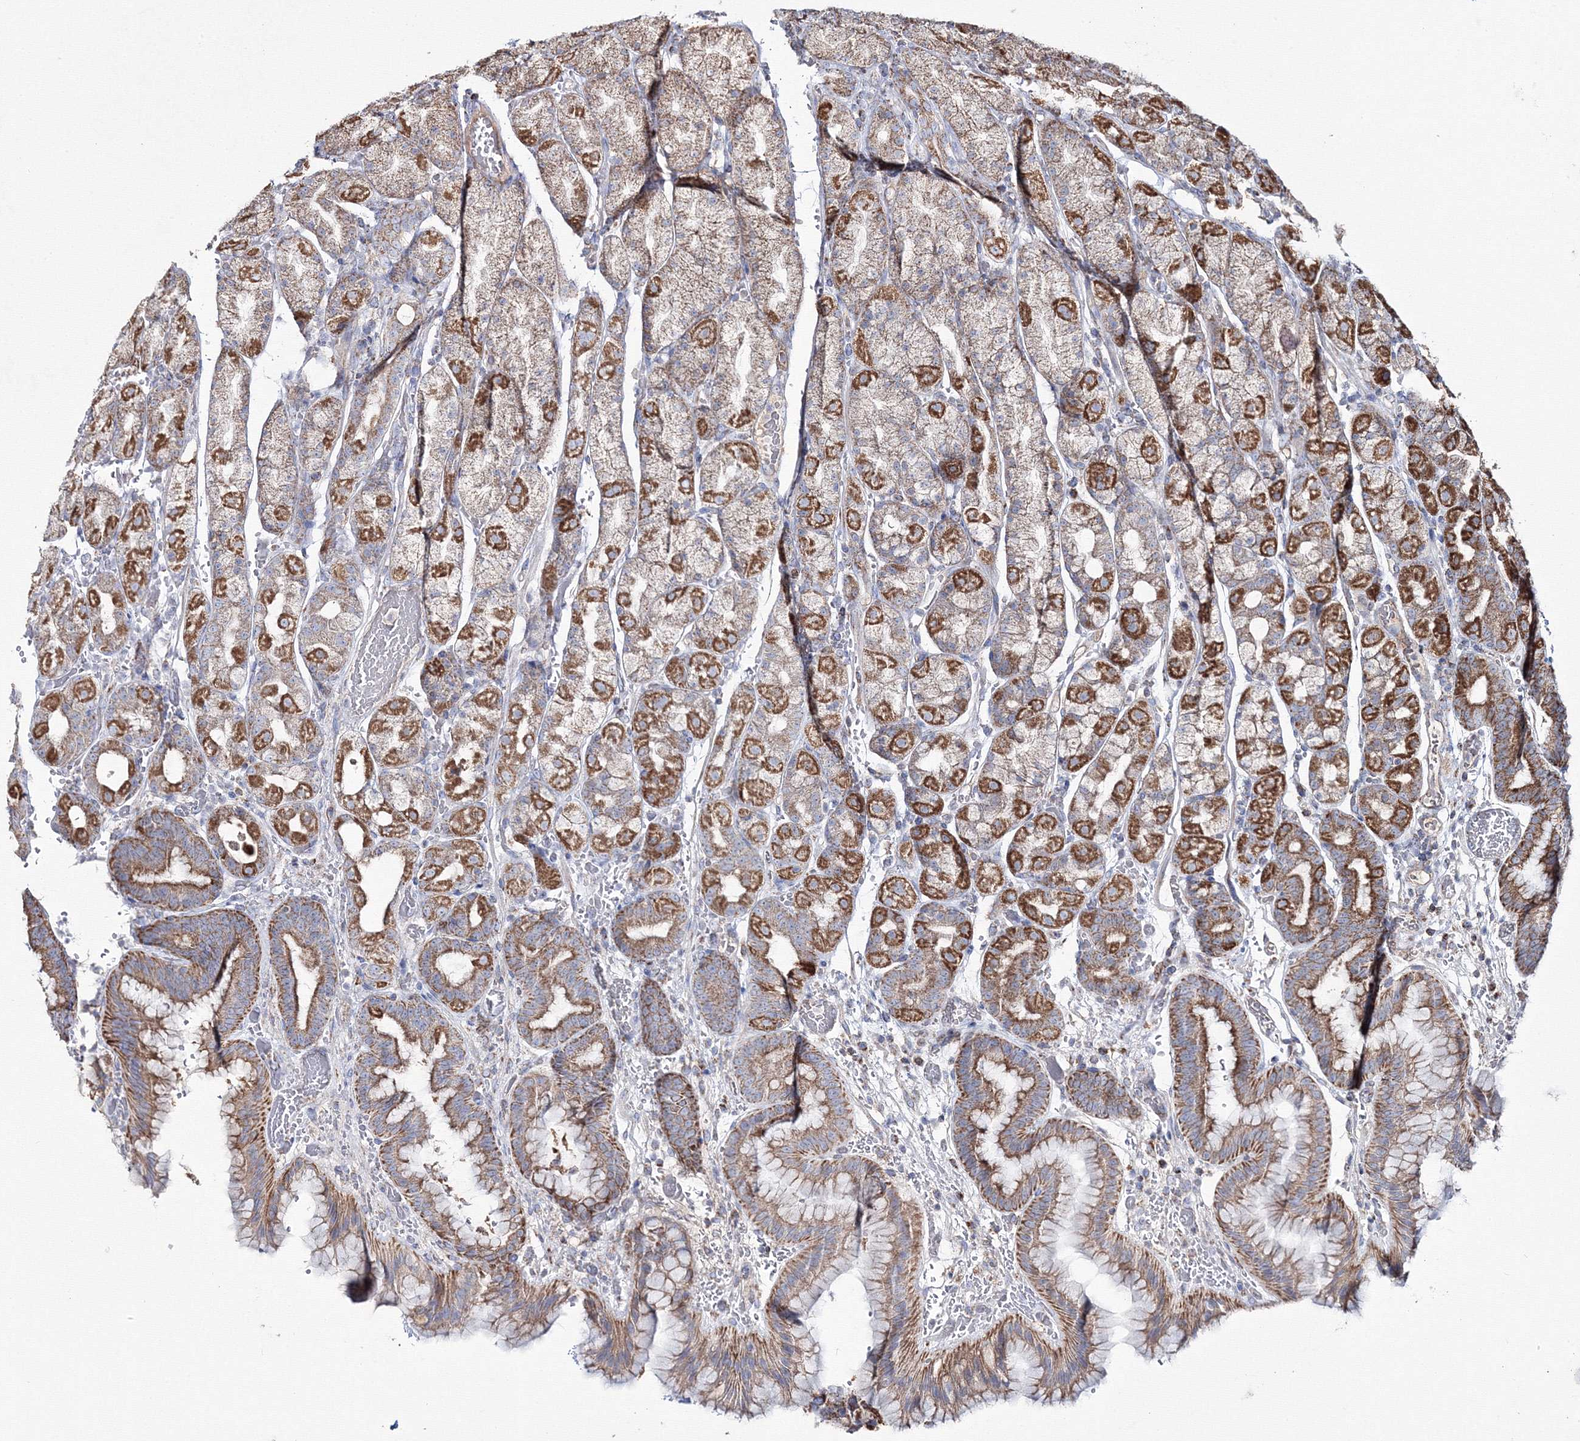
{"staining": {"intensity": "moderate", "quantity": ">75%", "location": "cytoplasmic/membranous"}, "tissue": "stomach", "cell_type": "Glandular cells", "image_type": "normal", "snomed": [{"axis": "morphology", "description": "Normal tissue, NOS"}, {"axis": "morphology", "description": "Carcinoid, malignant, NOS"}, {"axis": "topography", "description": "Stomach, upper"}], "caption": "This is a photomicrograph of IHC staining of benign stomach, which shows moderate positivity in the cytoplasmic/membranous of glandular cells.", "gene": "IGSF9", "patient": {"sex": "male", "age": 39}}